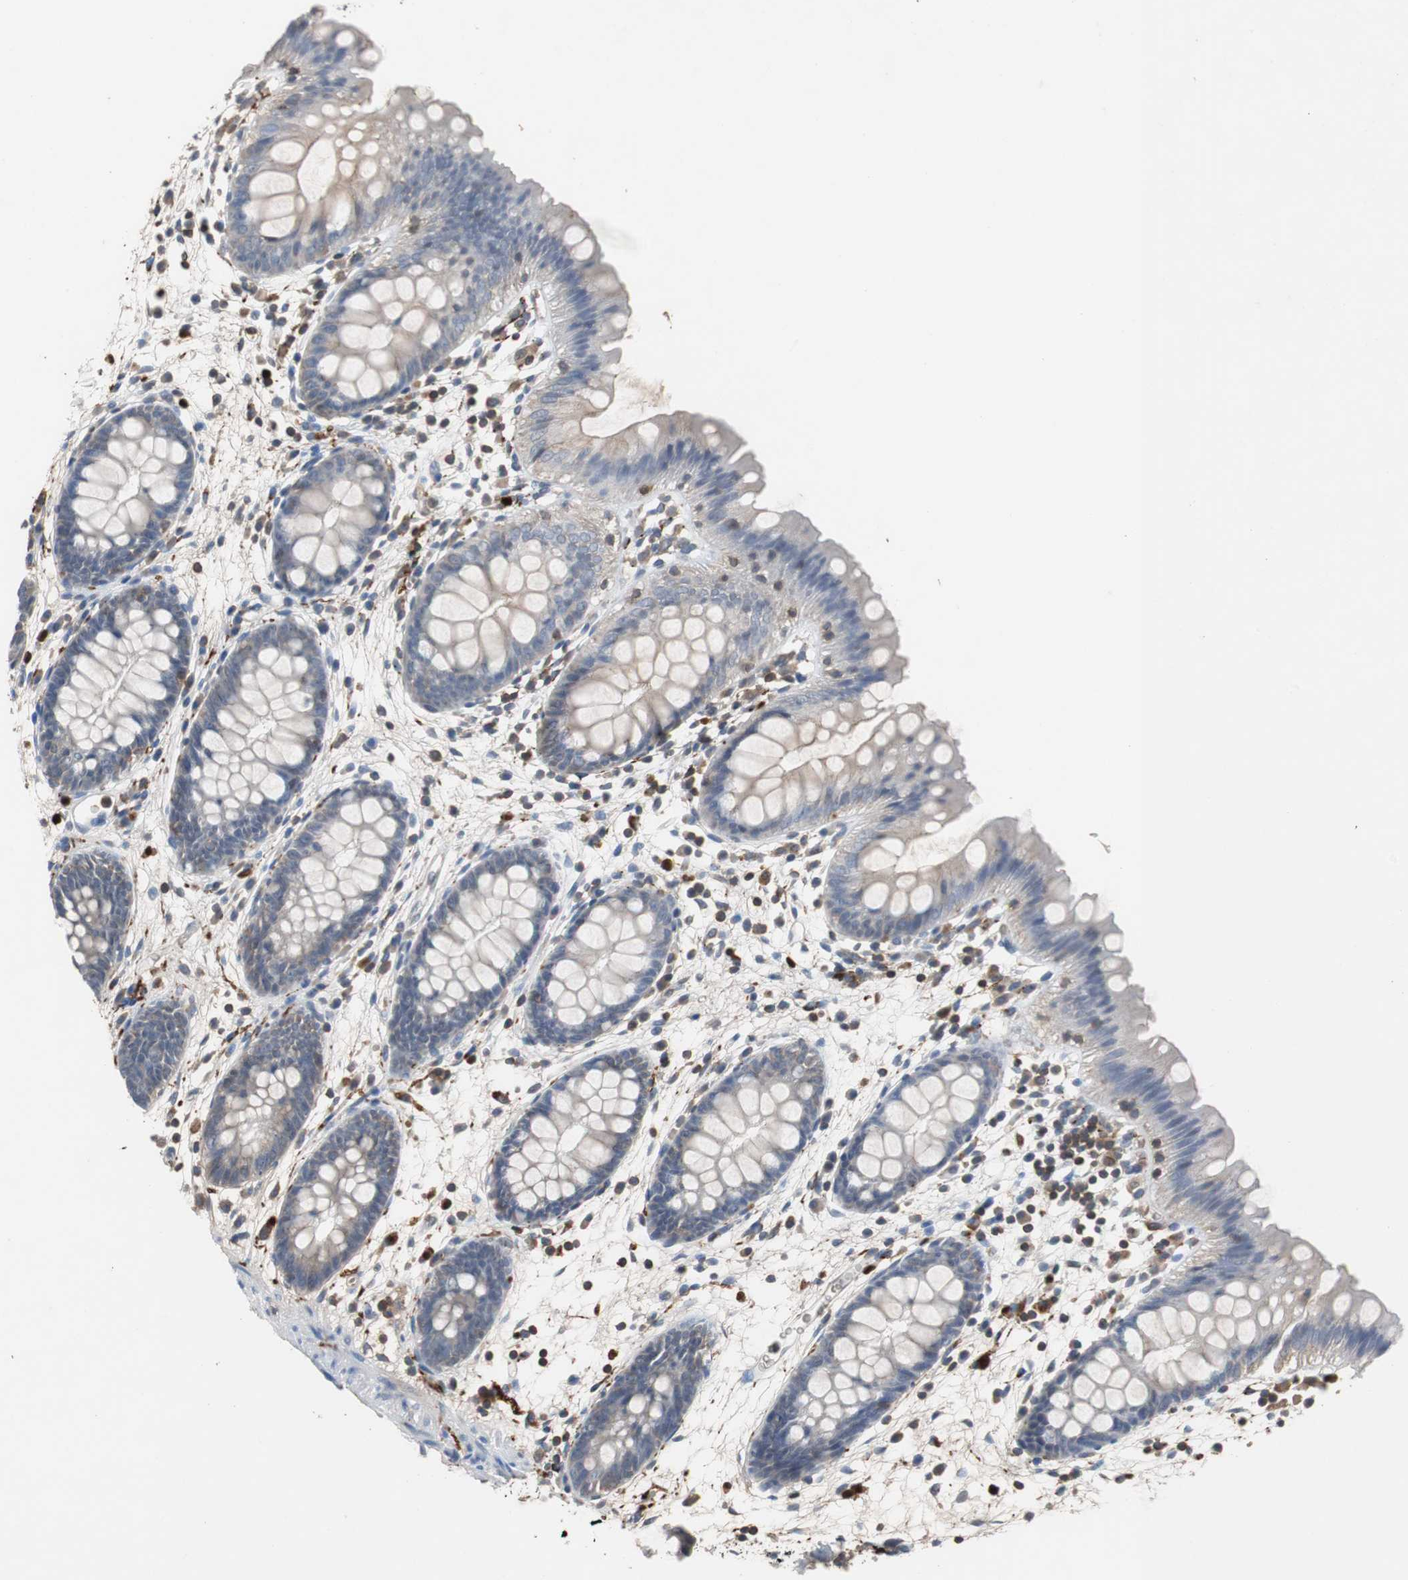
{"staining": {"intensity": "negative", "quantity": "none", "location": "none"}, "tissue": "colon", "cell_type": "Endothelial cells", "image_type": "normal", "snomed": [{"axis": "morphology", "description": "Normal tissue, NOS"}, {"axis": "topography", "description": "Smooth muscle"}, {"axis": "topography", "description": "Colon"}], "caption": "This is an immunohistochemistry (IHC) photomicrograph of unremarkable colon. There is no positivity in endothelial cells.", "gene": "CALB2", "patient": {"sex": "male", "age": 67}}